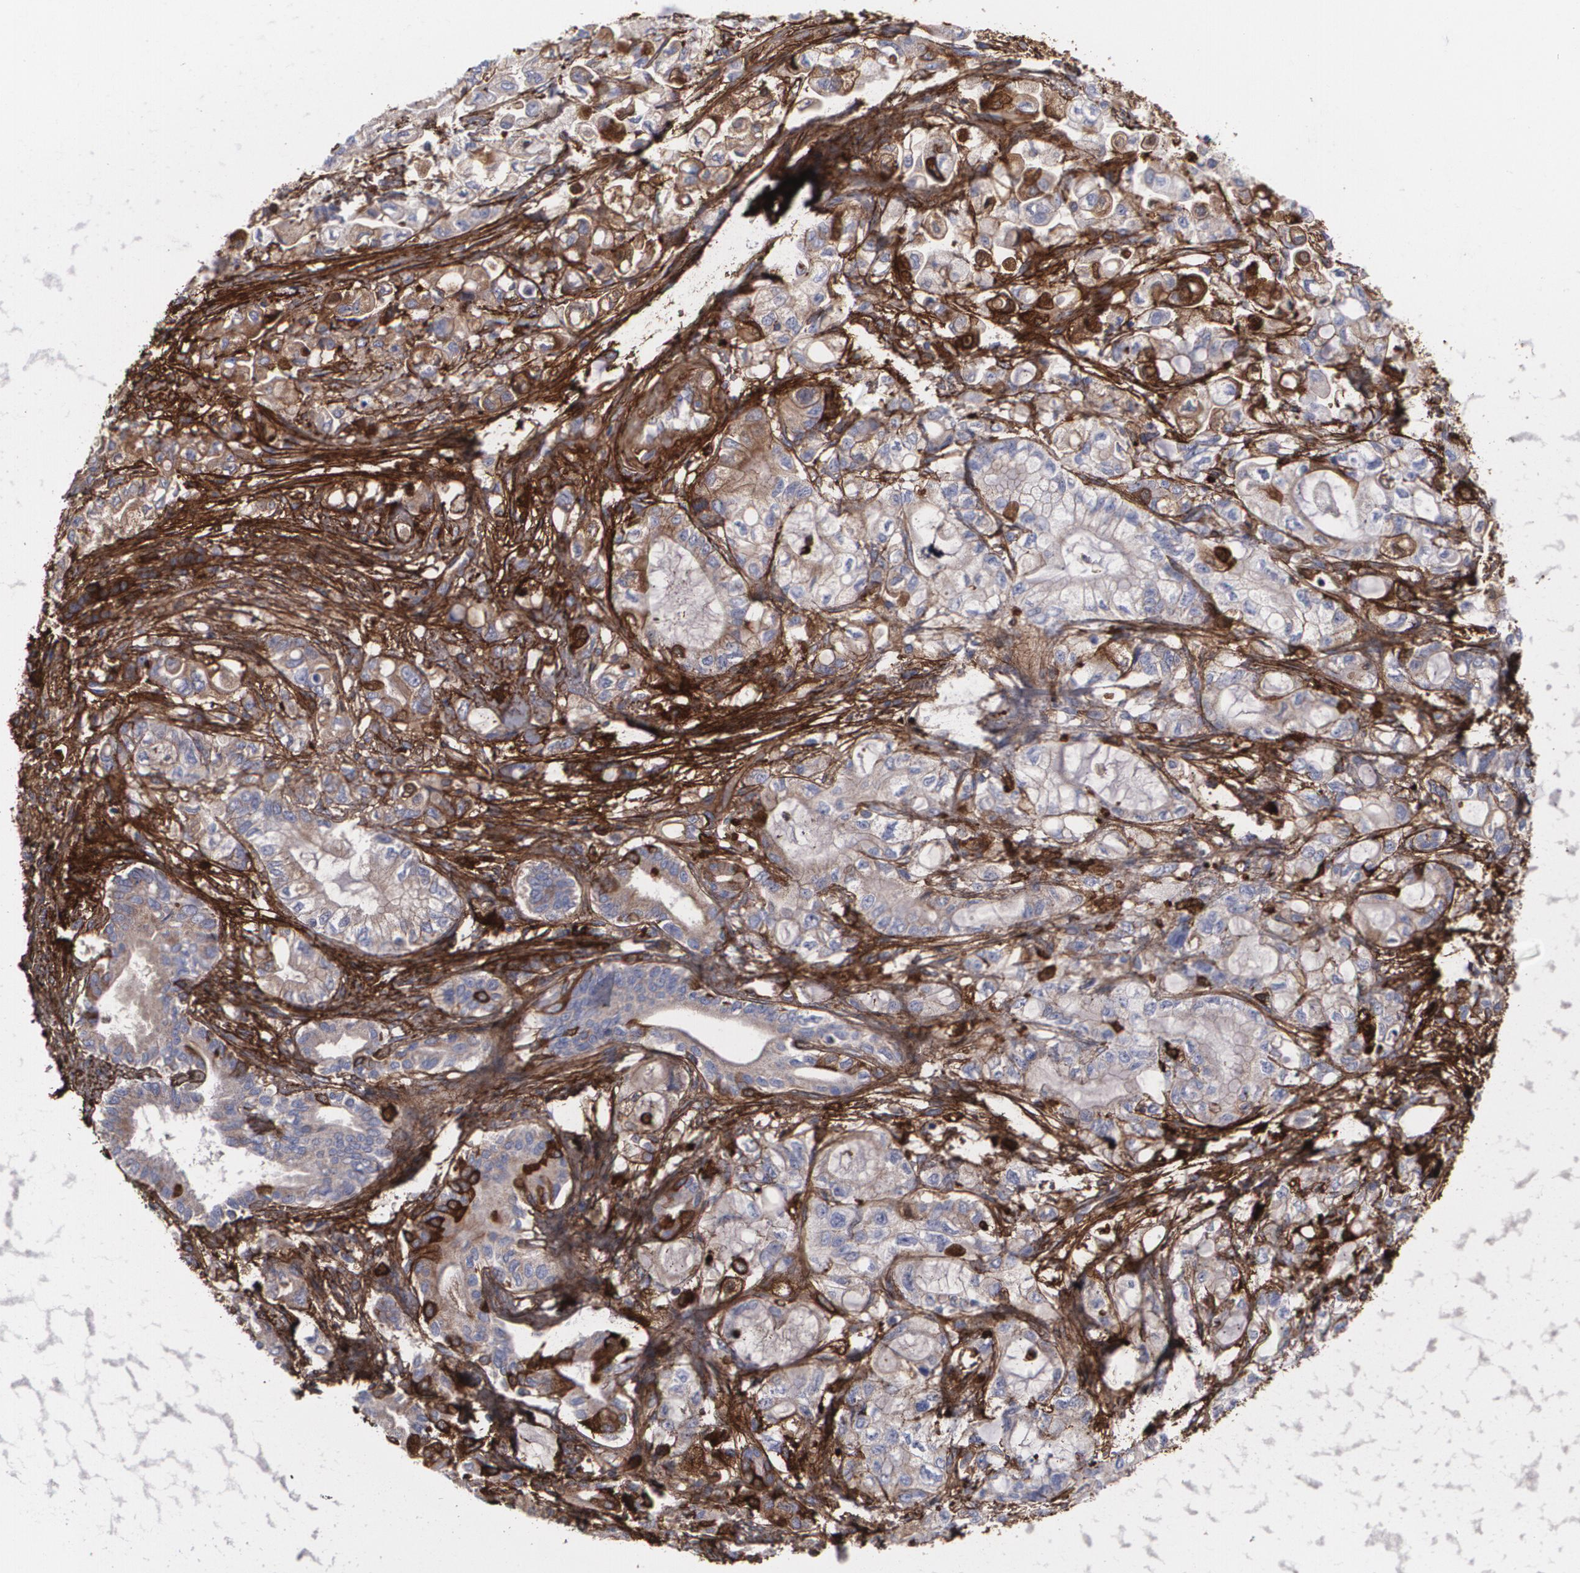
{"staining": {"intensity": "moderate", "quantity": ">75%", "location": "cytoplasmic/membranous"}, "tissue": "pancreatic cancer", "cell_type": "Tumor cells", "image_type": "cancer", "snomed": [{"axis": "morphology", "description": "Adenocarcinoma, NOS"}, {"axis": "topography", "description": "Pancreas"}], "caption": "An image of pancreatic cancer (adenocarcinoma) stained for a protein exhibits moderate cytoplasmic/membranous brown staining in tumor cells. The protein of interest is shown in brown color, while the nuclei are stained blue.", "gene": "FBLN1", "patient": {"sex": "male", "age": 79}}